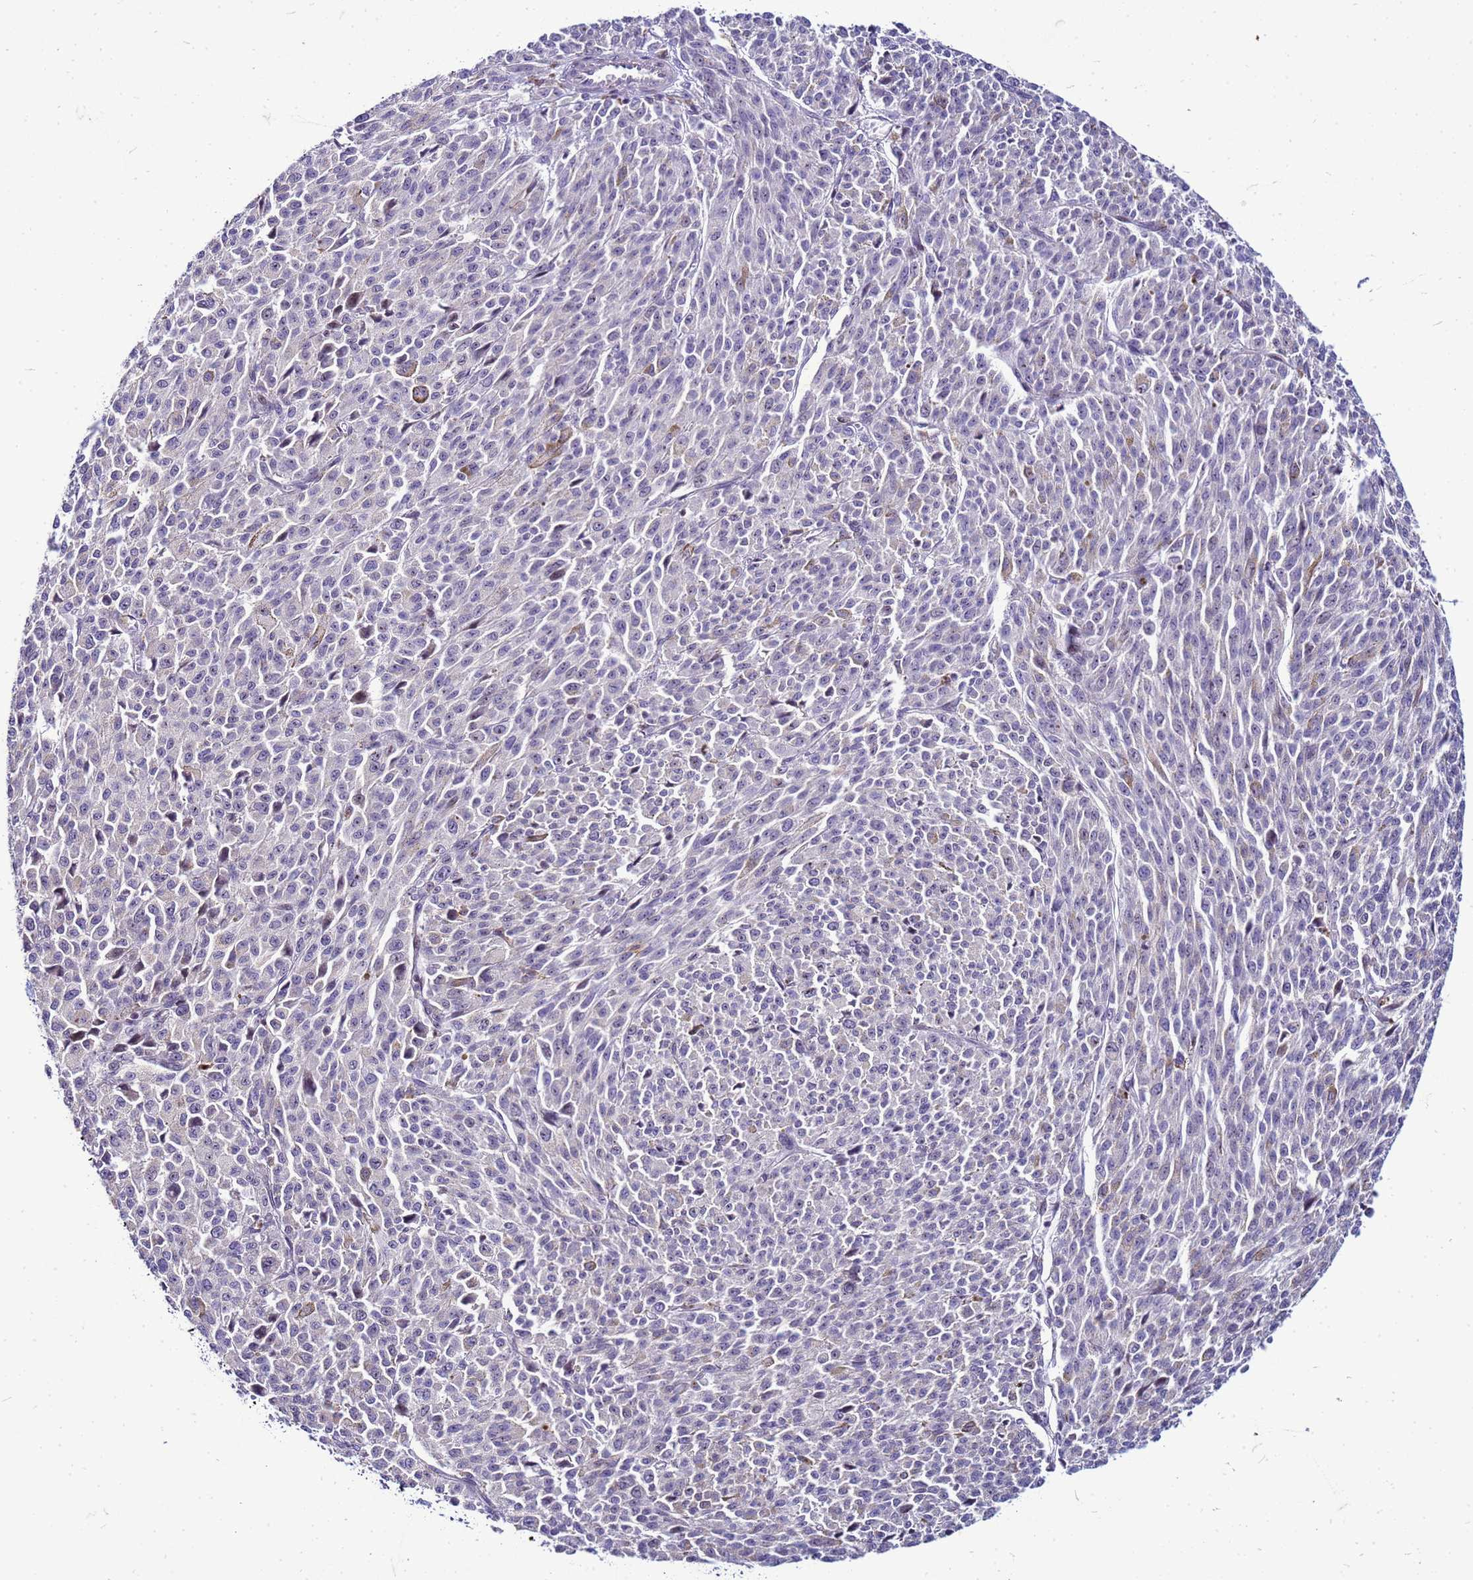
{"staining": {"intensity": "negative", "quantity": "none", "location": "none"}, "tissue": "melanoma", "cell_type": "Tumor cells", "image_type": "cancer", "snomed": [{"axis": "morphology", "description": "Malignant melanoma, NOS"}, {"axis": "topography", "description": "Skin"}], "caption": "Tumor cells are negative for brown protein staining in melanoma.", "gene": "VPS4B", "patient": {"sex": "female", "age": 52}}